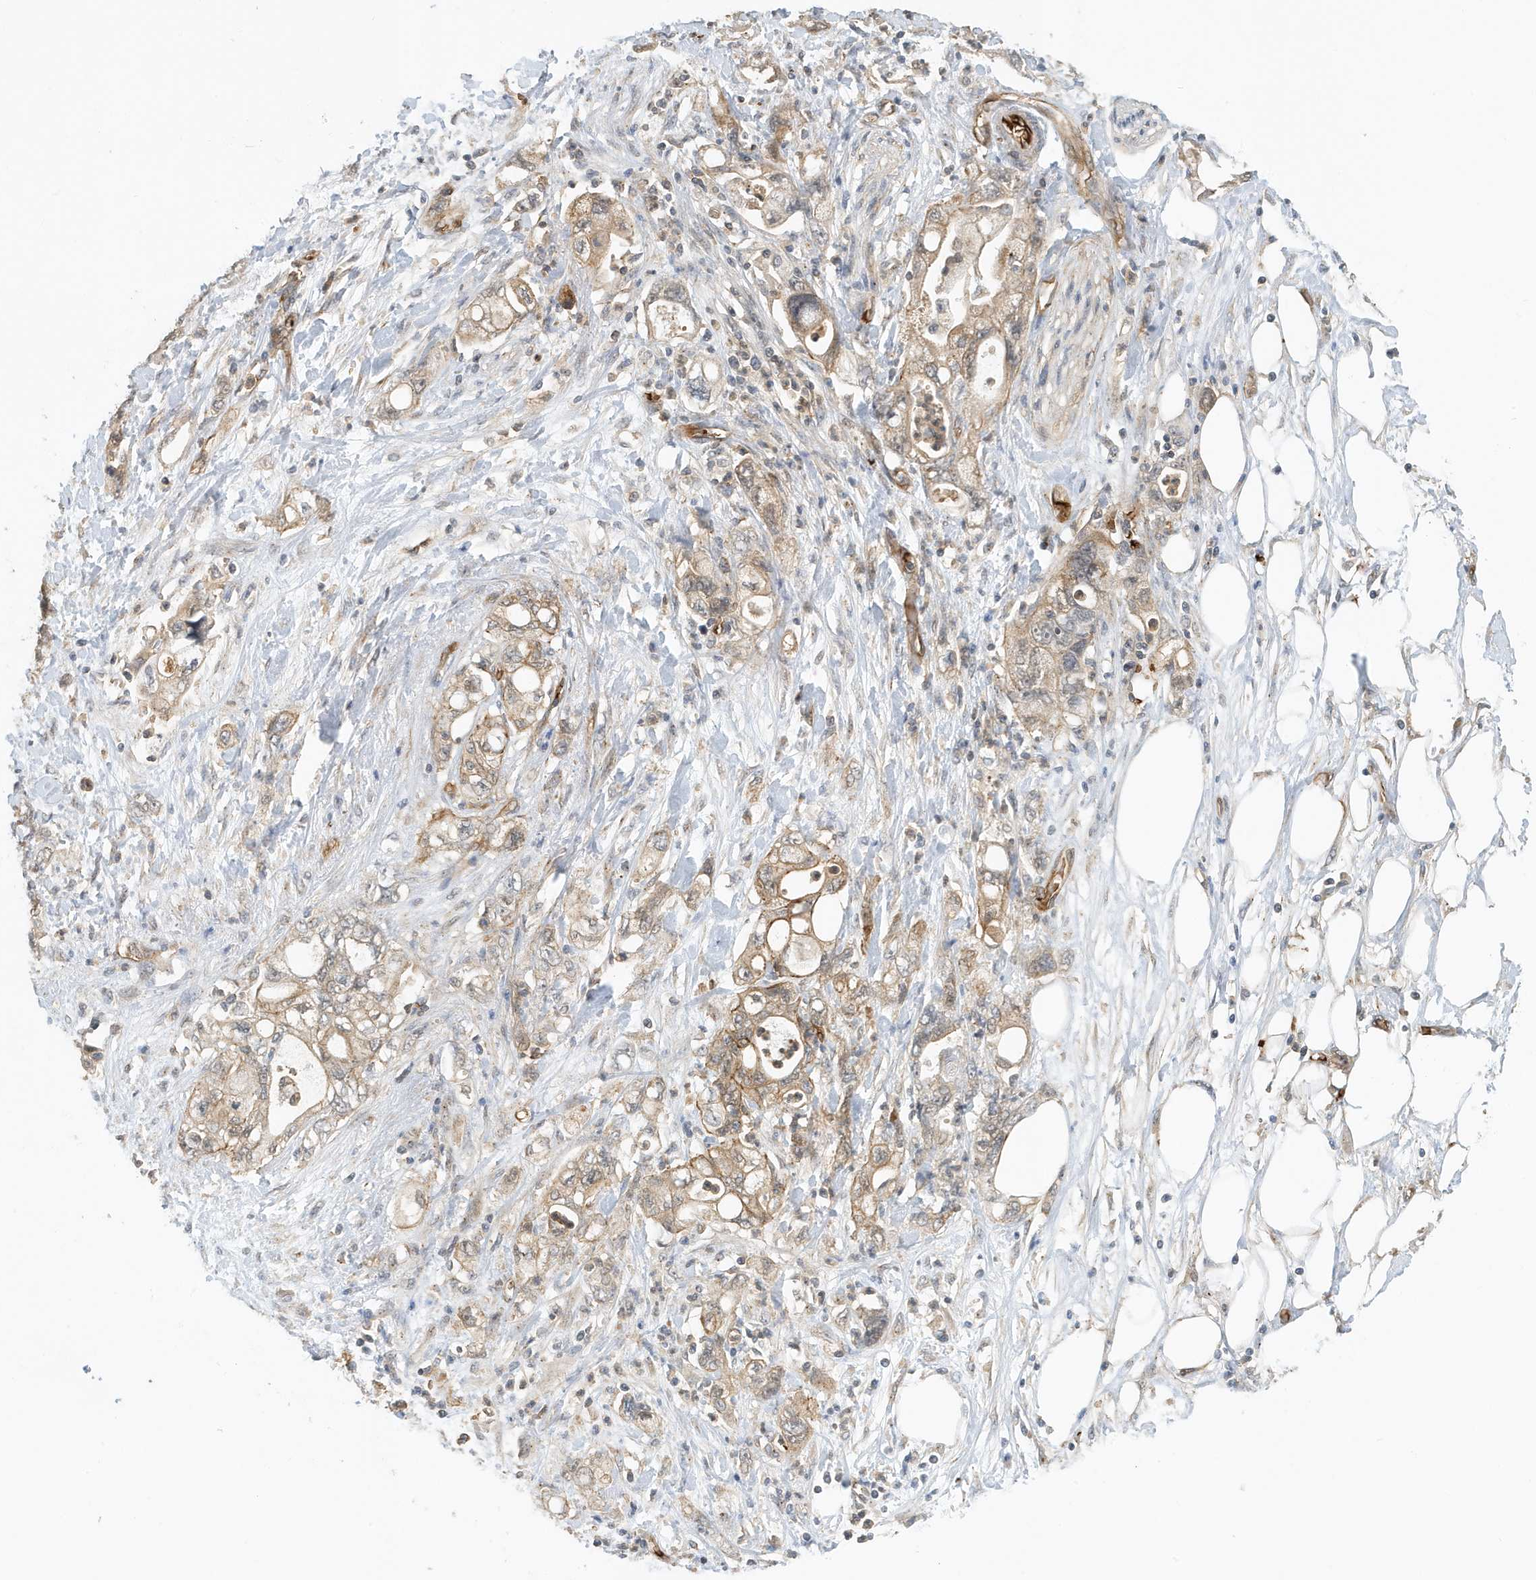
{"staining": {"intensity": "weak", "quantity": "25%-75%", "location": "cytoplasmic/membranous"}, "tissue": "pancreatic cancer", "cell_type": "Tumor cells", "image_type": "cancer", "snomed": [{"axis": "morphology", "description": "Adenocarcinoma, NOS"}, {"axis": "topography", "description": "Pancreas"}], "caption": "Brown immunohistochemical staining in pancreatic adenocarcinoma displays weak cytoplasmic/membranous staining in about 25%-75% of tumor cells. Immunohistochemistry (ihc) stains the protein of interest in brown and the nuclei are stained blue.", "gene": "FYCO1", "patient": {"sex": "male", "age": 70}}